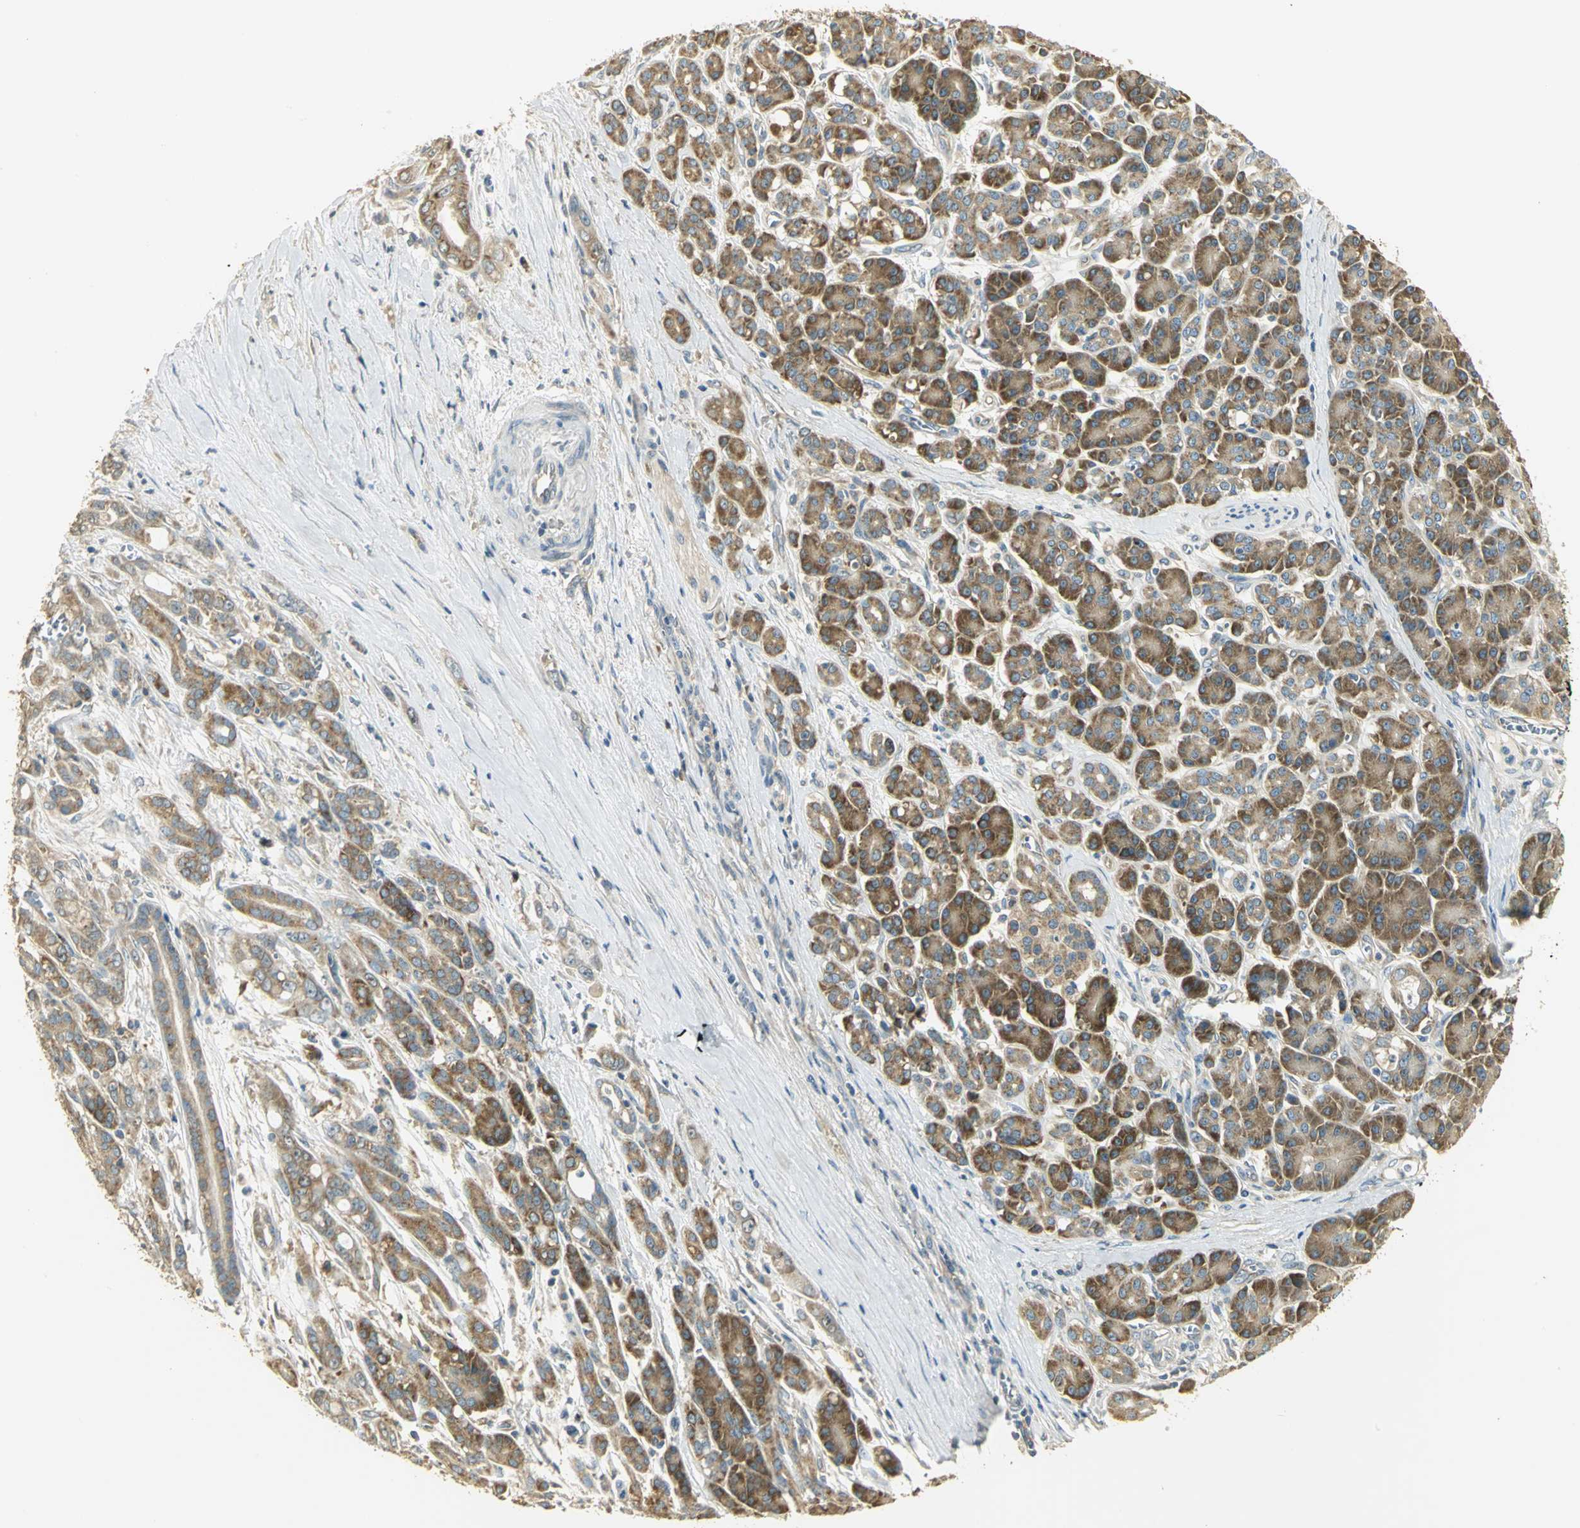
{"staining": {"intensity": "moderate", "quantity": ">75%", "location": "cytoplasmic/membranous"}, "tissue": "pancreatic cancer", "cell_type": "Tumor cells", "image_type": "cancer", "snomed": [{"axis": "morphology", "description": "Adenocarcinoma, NOS"}, {"axis": "topography", "description": "Pancreas"}], "caption": "Pancreatic cancer tissue shows moderate cytoplasmic/membranous staining in approximately >75% of tumor cells The protein of interest is shown in brown color, while the nuclei are stained blue.", "gene": "RARS1", "patient": {"sex": "male", "age": 59}}